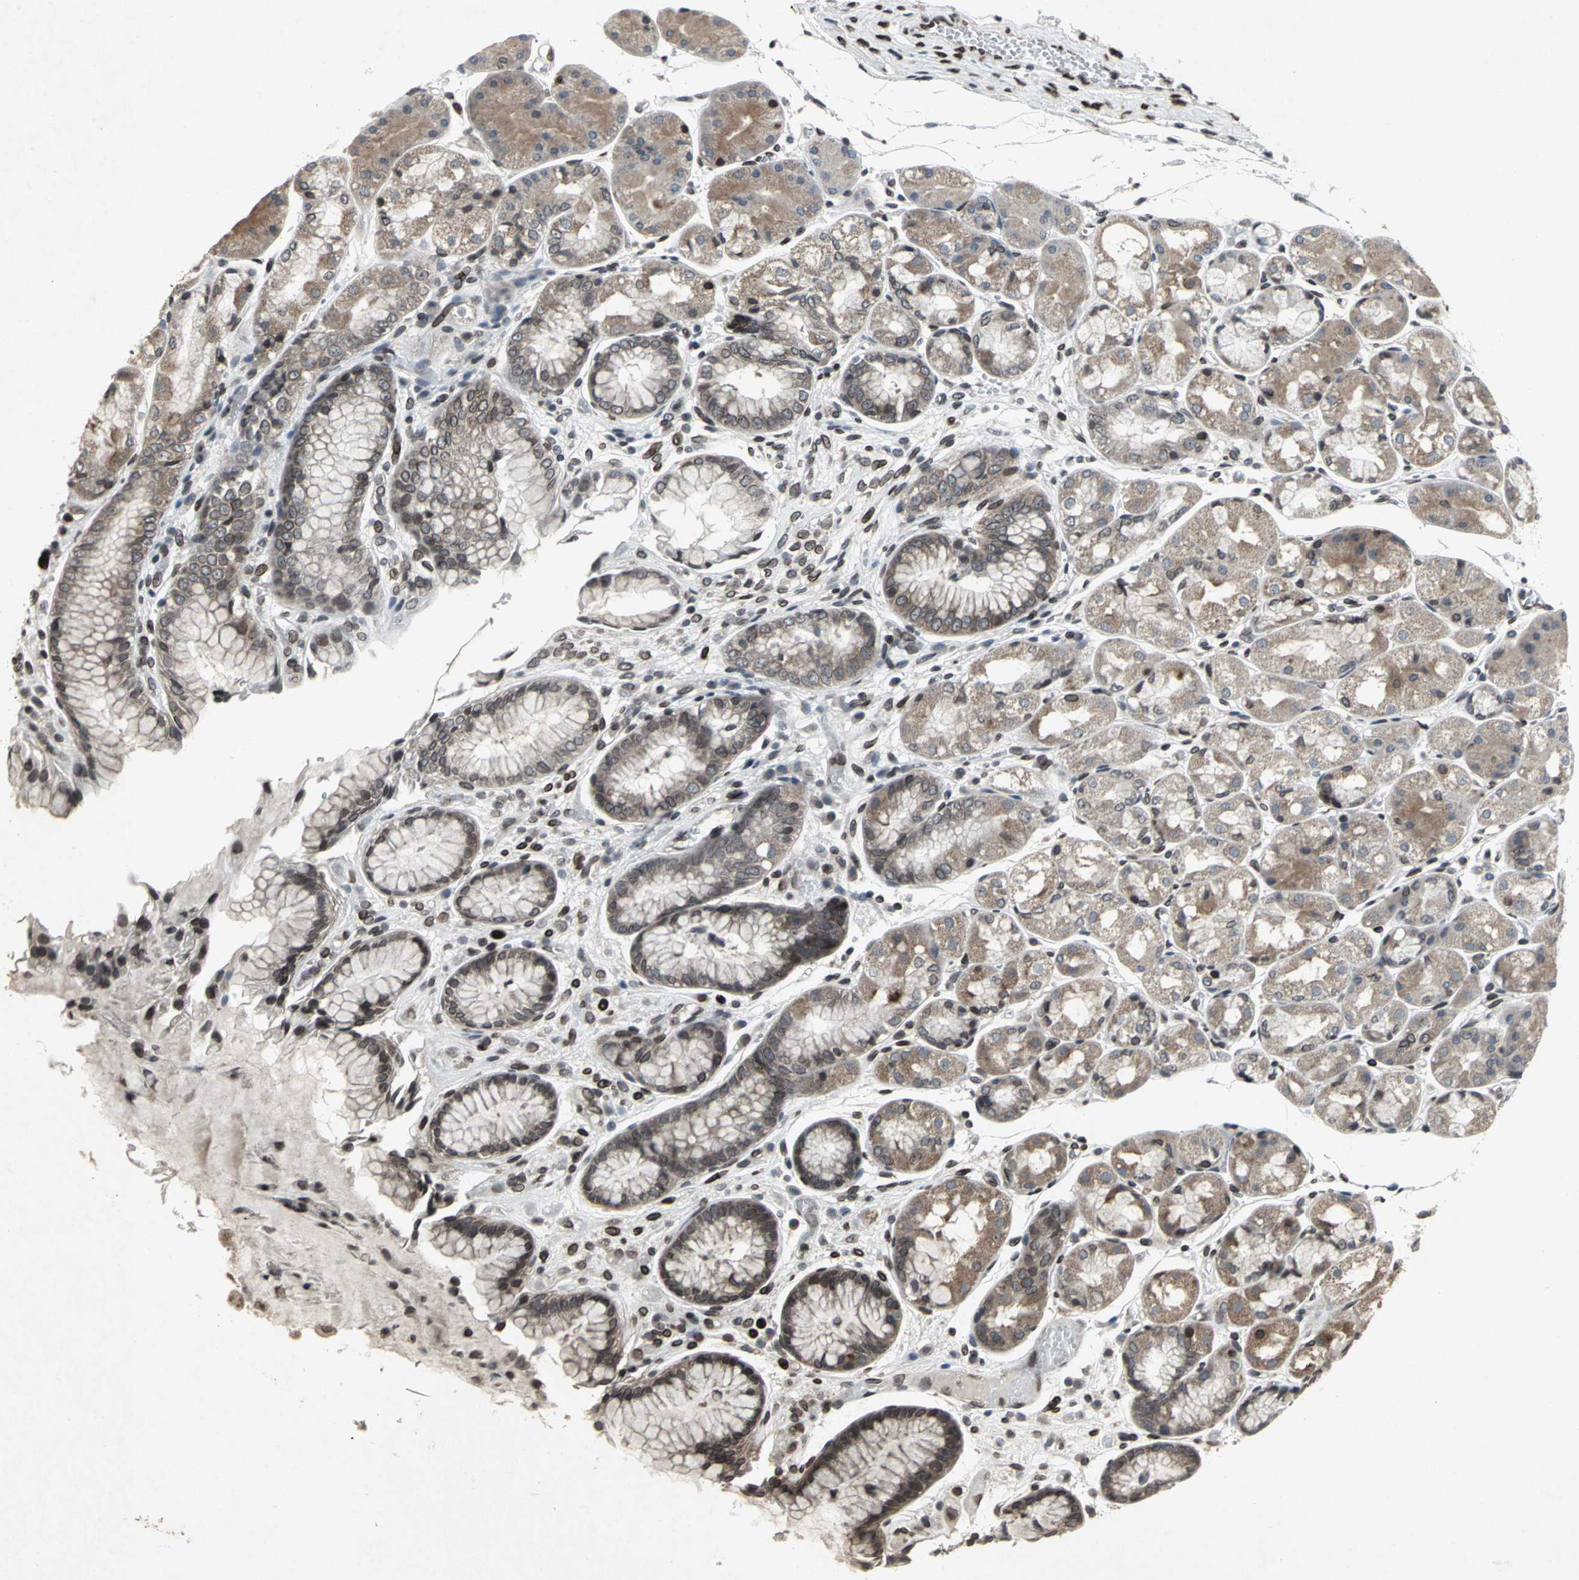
{"staining": {"intensity": "moderate", "quantity": ">75%", "location": "cytoplasmic/membranous,nuclear"}, "tissue": "stomach", "cell_type": "Glandular cells", "image_type": "normal", "snomed": [{"axis": "morphology", "description": "Normal tissue, NOS"}, {"axis": "topography", "description": "Stomach, upper"}], "caption": "Immunohistochemistry (IHC) histopathology image of unremarkable stomach: human stomach stained using IHC reveals medium levels of moderate protein expression localized specifically in the cytoplasmic/membranous,nuclear of glandular cells, appearing as a cytoplasmic/membranous,nuclear brown color.", "gene": "SH2B3", "patient": {"sex": "male", "age": 72}}